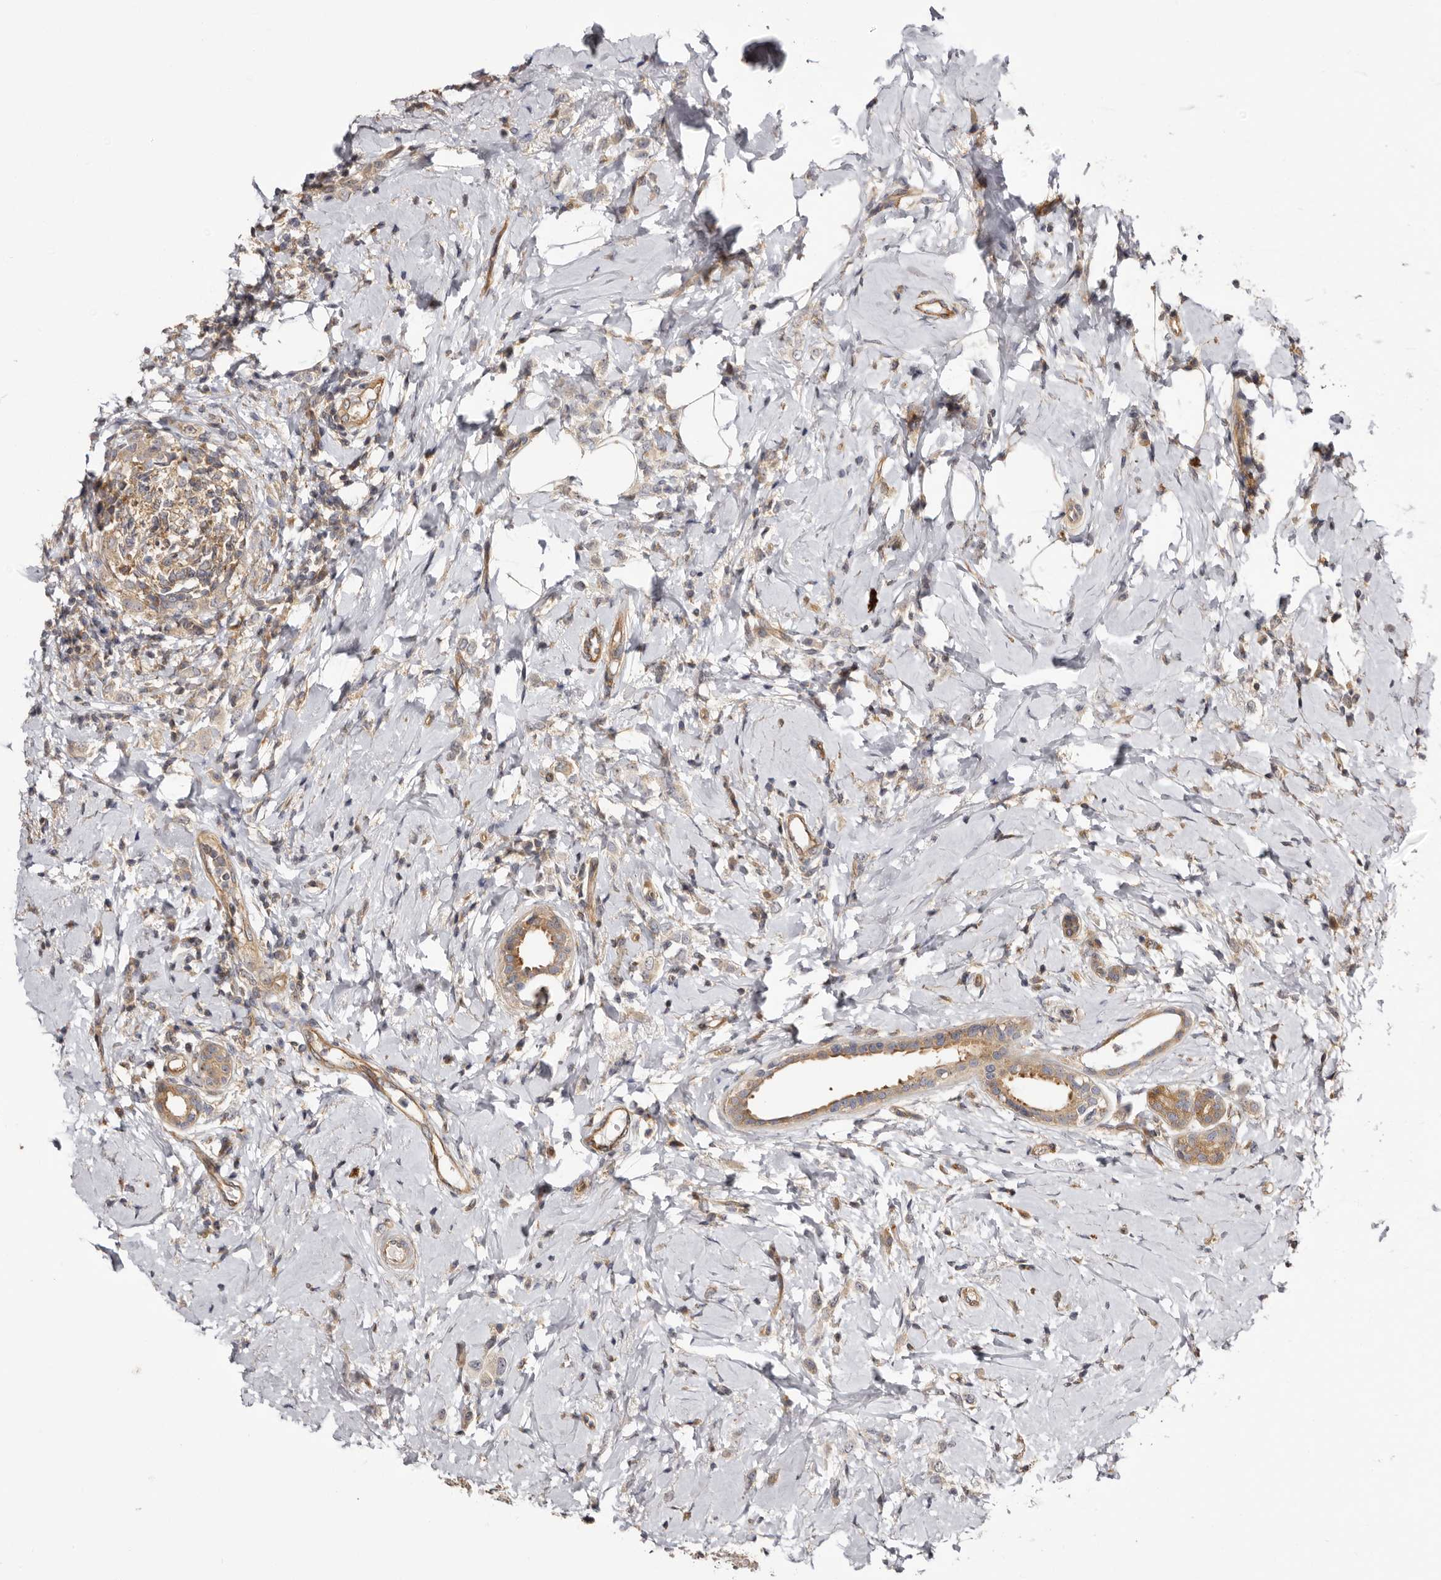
{"staining": {"intensity": "weak", "quantity": ">75%", "location": "cytoplasmic/membranous,nuclear"}, "tissue": "breast cancer", "cell_type": "Tumor cells", "image_type": "cancer", "snomed": [{"axis": "morphology", "description": "Lobular carcinoma"}, {"axis": "topography", "description": "Breast"}], "caption": "IHC of human breast cancer (lobular carcinoma) demonstrates low levels of weak cytoplasmic/membranous and nuclear positivity in approximately >75% of tumor cells.", "gene": "PANK4", "patient": {"sex": "female", "age": 47}}